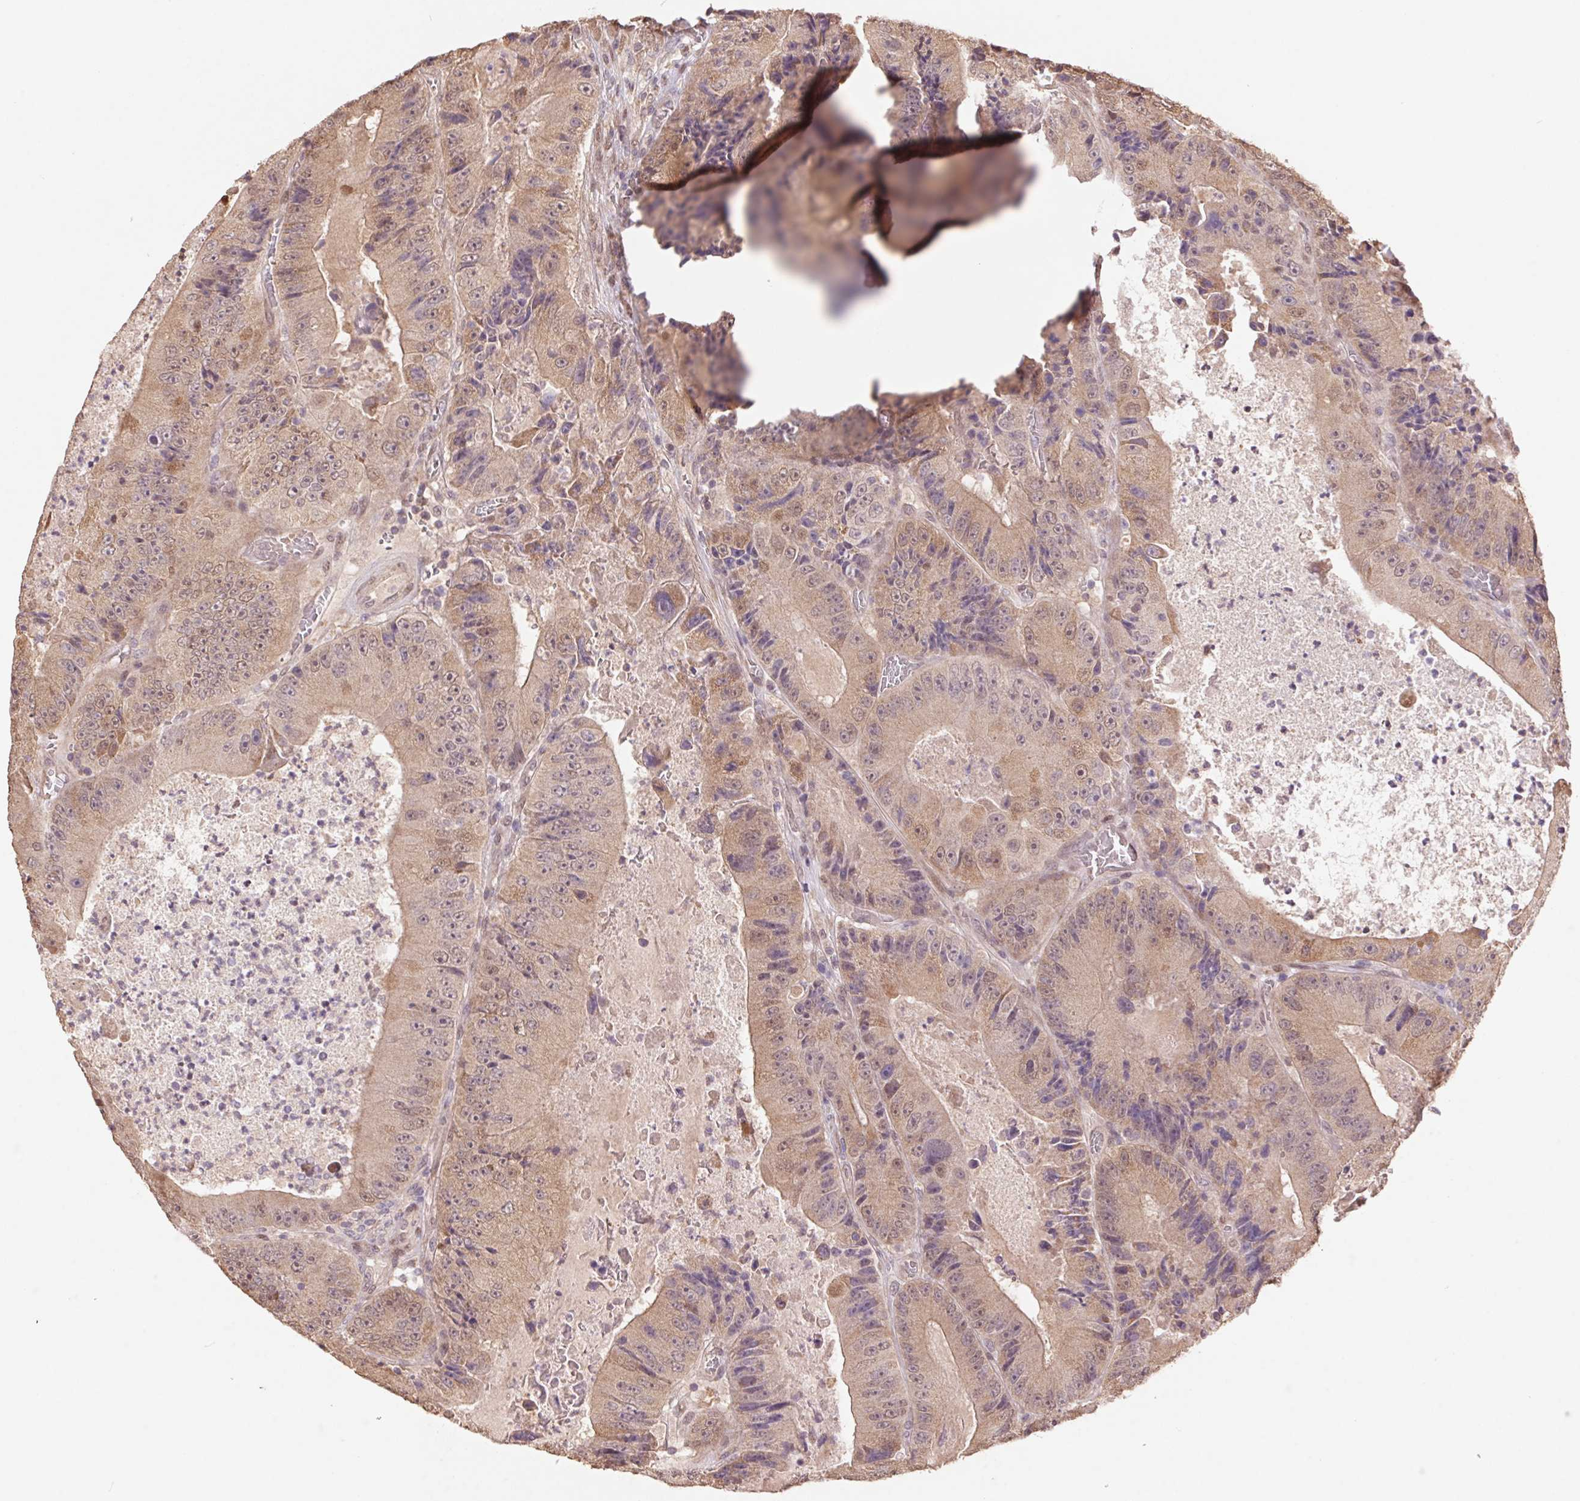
{"staining": {"intensity": "weak", "quantity": ">75%", "location": "cytoplasmic/membranous,nuclear"}, "tissue": "colorectal cancer", "cell_type": "Tumor cells", "image_type": "cancer", "snomed": [{"axis": "morphology", "description": "Adenocarcinoma, NOS"}, {"axis": "topography", "description": "Colon"}], "caption": "Brown immunohistochemical staining in adenocarcinoma (colorectal) exhibits weak cytoplasmic/membranous and nuclear positivity in approximately >75% of tumor cells.", "gene": "CUTA", "patient": {"sex": "female", "age": 86}}